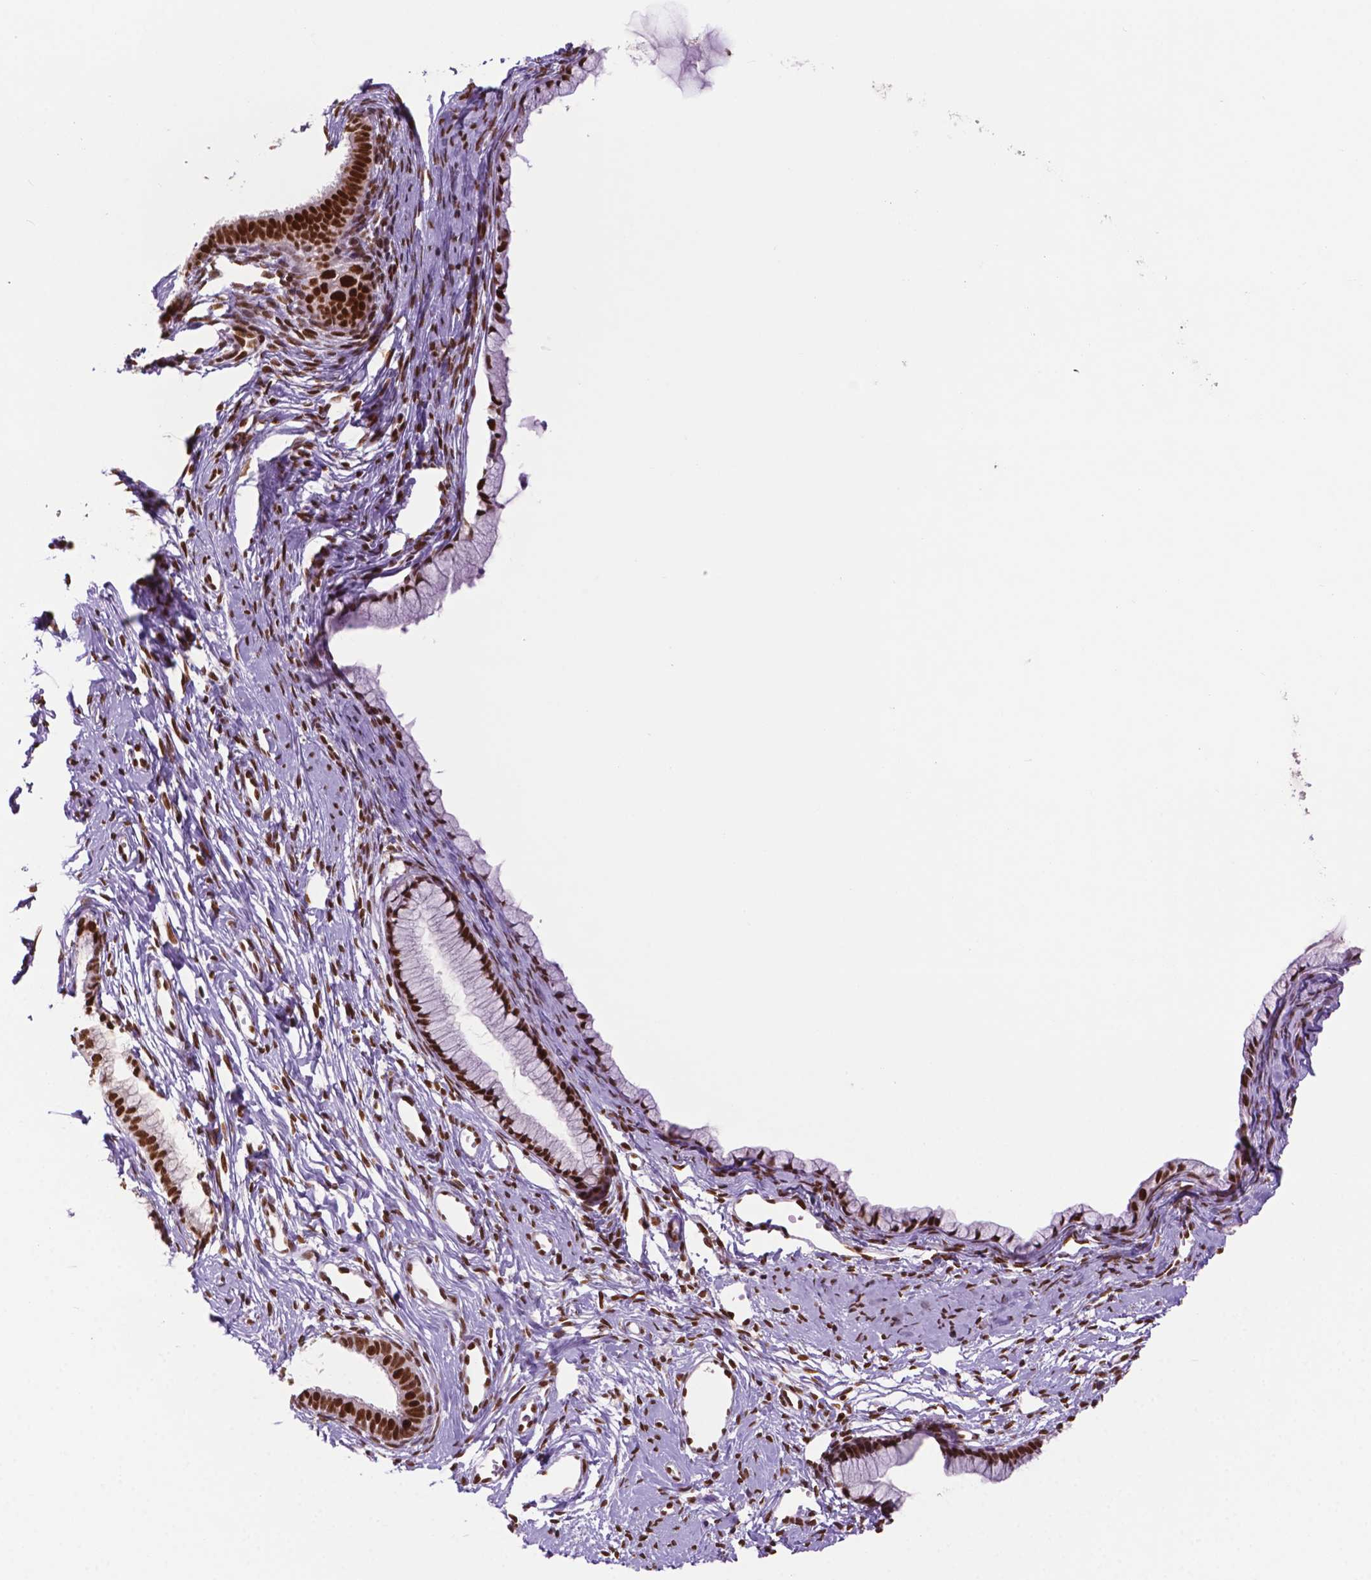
{"staining": {"intensity": "strong", "quantity": ">75%", "location": "nuclear"}, "tissue": "cervix", "cell_type": "Glandular cells", "image_type": "normal", "snomed": [{"axis": "morphology", "description": "Normal tissue, NOS"}, {"axis": "topography", "description": "Cervix"}], "caption": "This histopathology image demonstrates normal cervix stained with immunohistochemistry to label a protein in brown. The nuclear of glandular cells show strong positivity for the protein. Nuclei are counter-stained blue.", "gene": "MLH1", "patient": {"sex": "female", "age": 40}}